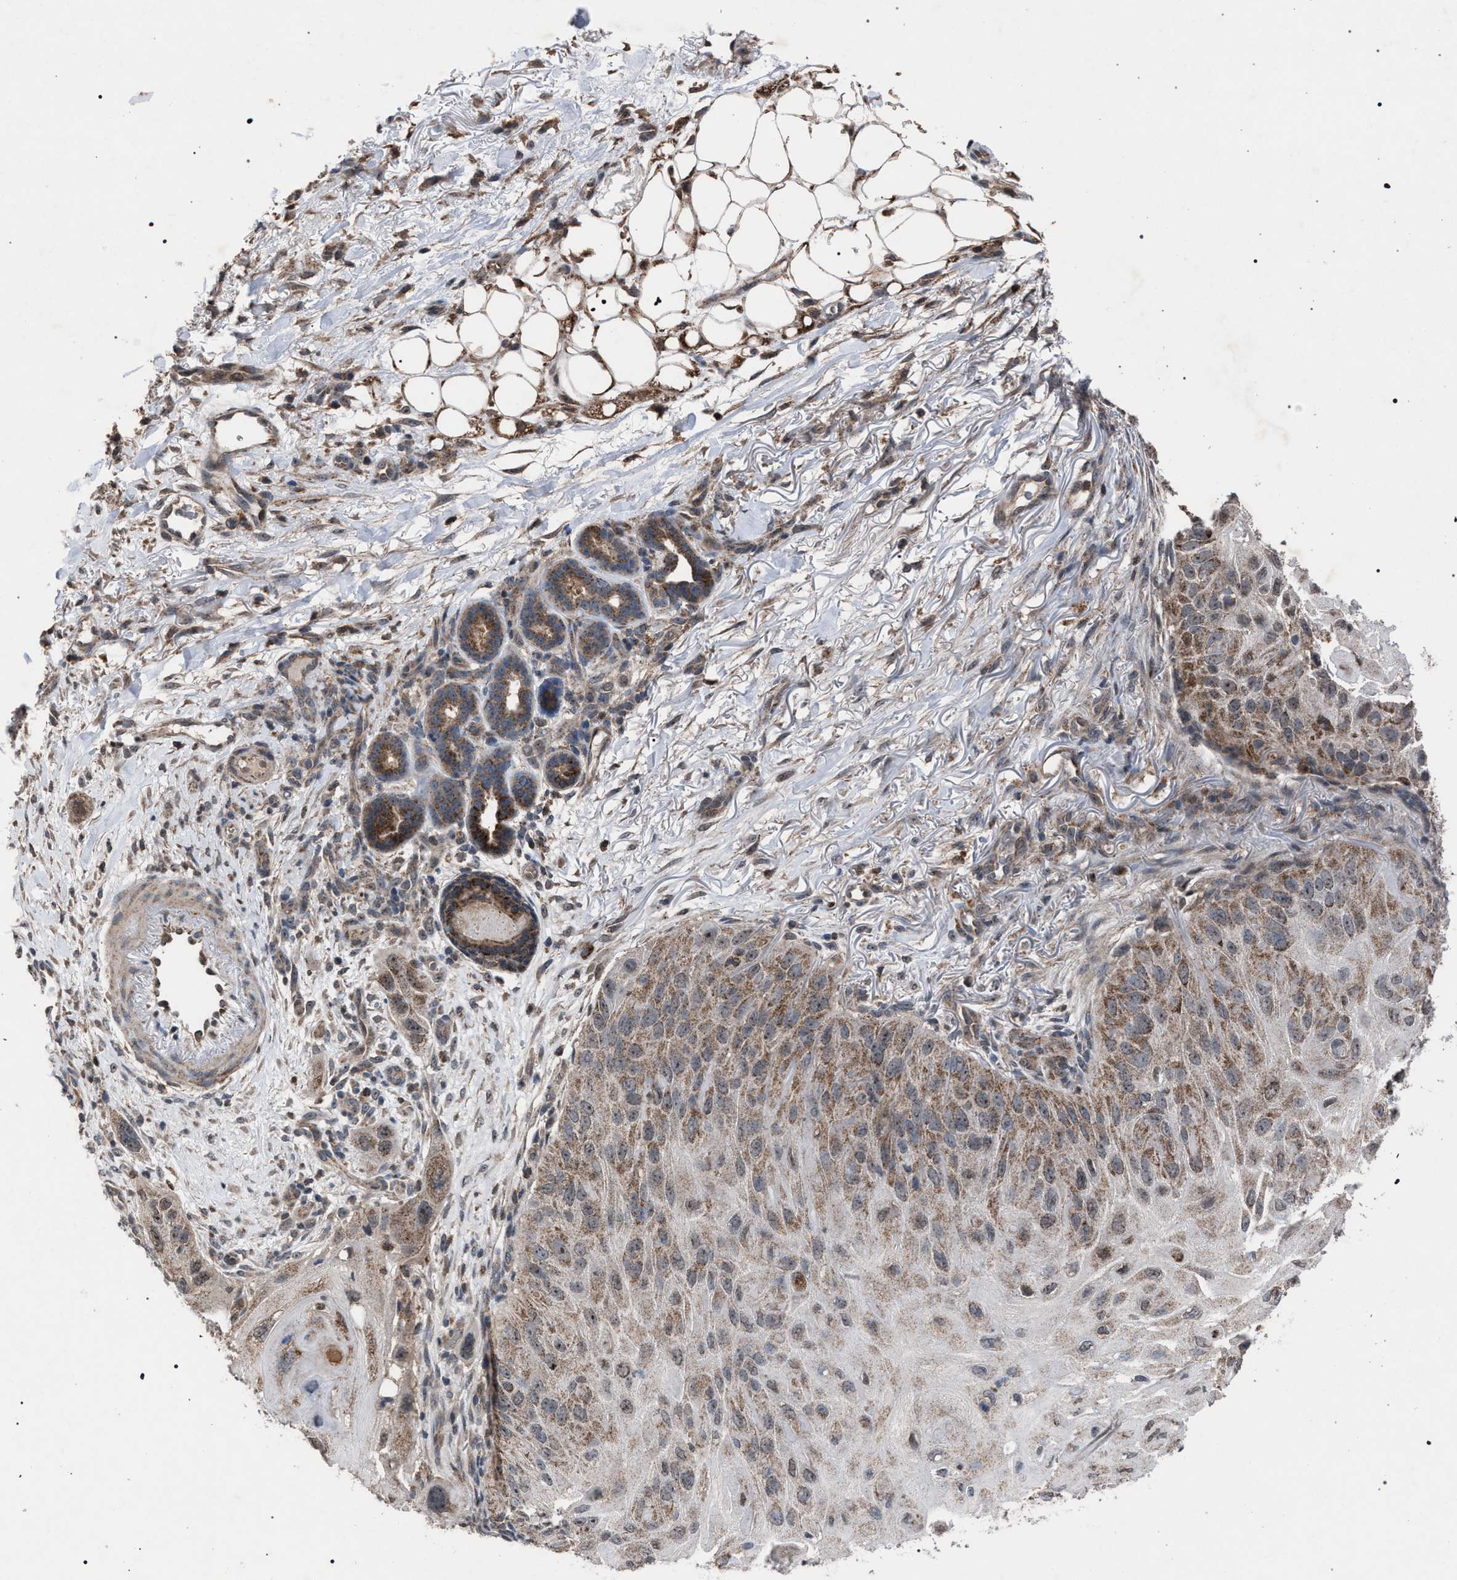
{"staining": {"intensity": "moderate", "quantity": ">75%", "location": "cytoplasmic/membranous"}, "tissue": "skin cancer", "cell_type": "Tumor cells", "image_type": "cancer", "snomed": [{"axis": "morphology", "description": "Squamous cell carcinoma, NOS"}, {"axis": "topography", "description": "Skin"}], "caption": "A brown stain highlights moderate cytoplasmic/membranous positivity of a protein in skin cancer tumor cells. Immunohistochemistry (ihc) stains the protein of interest in brown and the nuclei are stained blue.", "gene": "HSD17B4", "patient": {"sex": "female", "age": 77}}